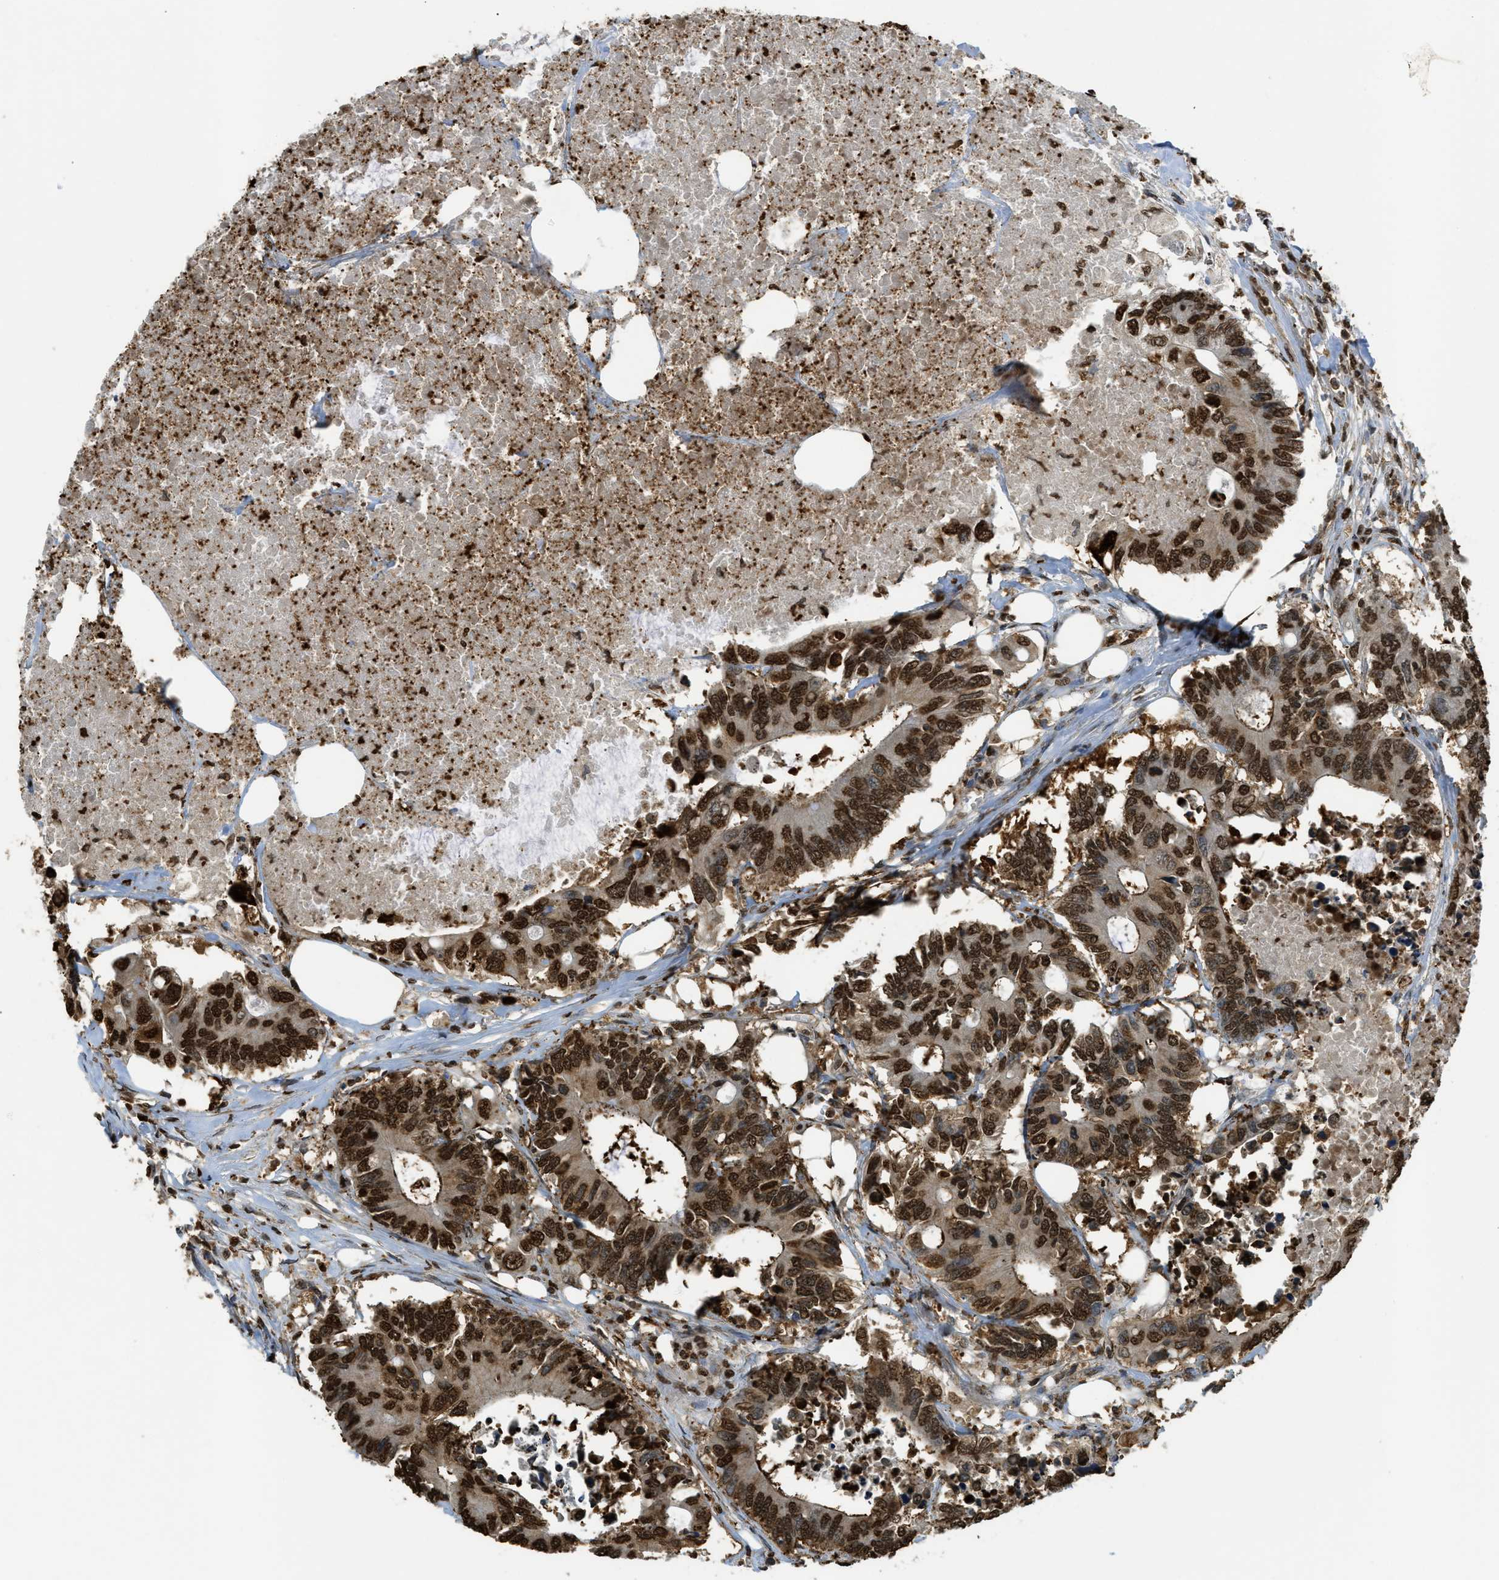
{"staining": {"intensity": "strong", "quantity": ">75%", "location": "nuclear"}, "tissue": "colorectal cancer", "cell_type": "Tumor cells", "image_type": "cancer", "snomed": [{"axis": "morphology", "description": "Adenocarcinoma, NOS"}, {"axis": "topography", "description": "Colon"}], "caption": "Immunohistochemistry (DAB (3,3'-diaminobenzidine)) staining of adenocarcinoma (colorectal) displays strong nuclear protein expression in about >75% of tumor cells.", "gene": "NR5A2", "patient": {"sex": "male", "age": 71}}